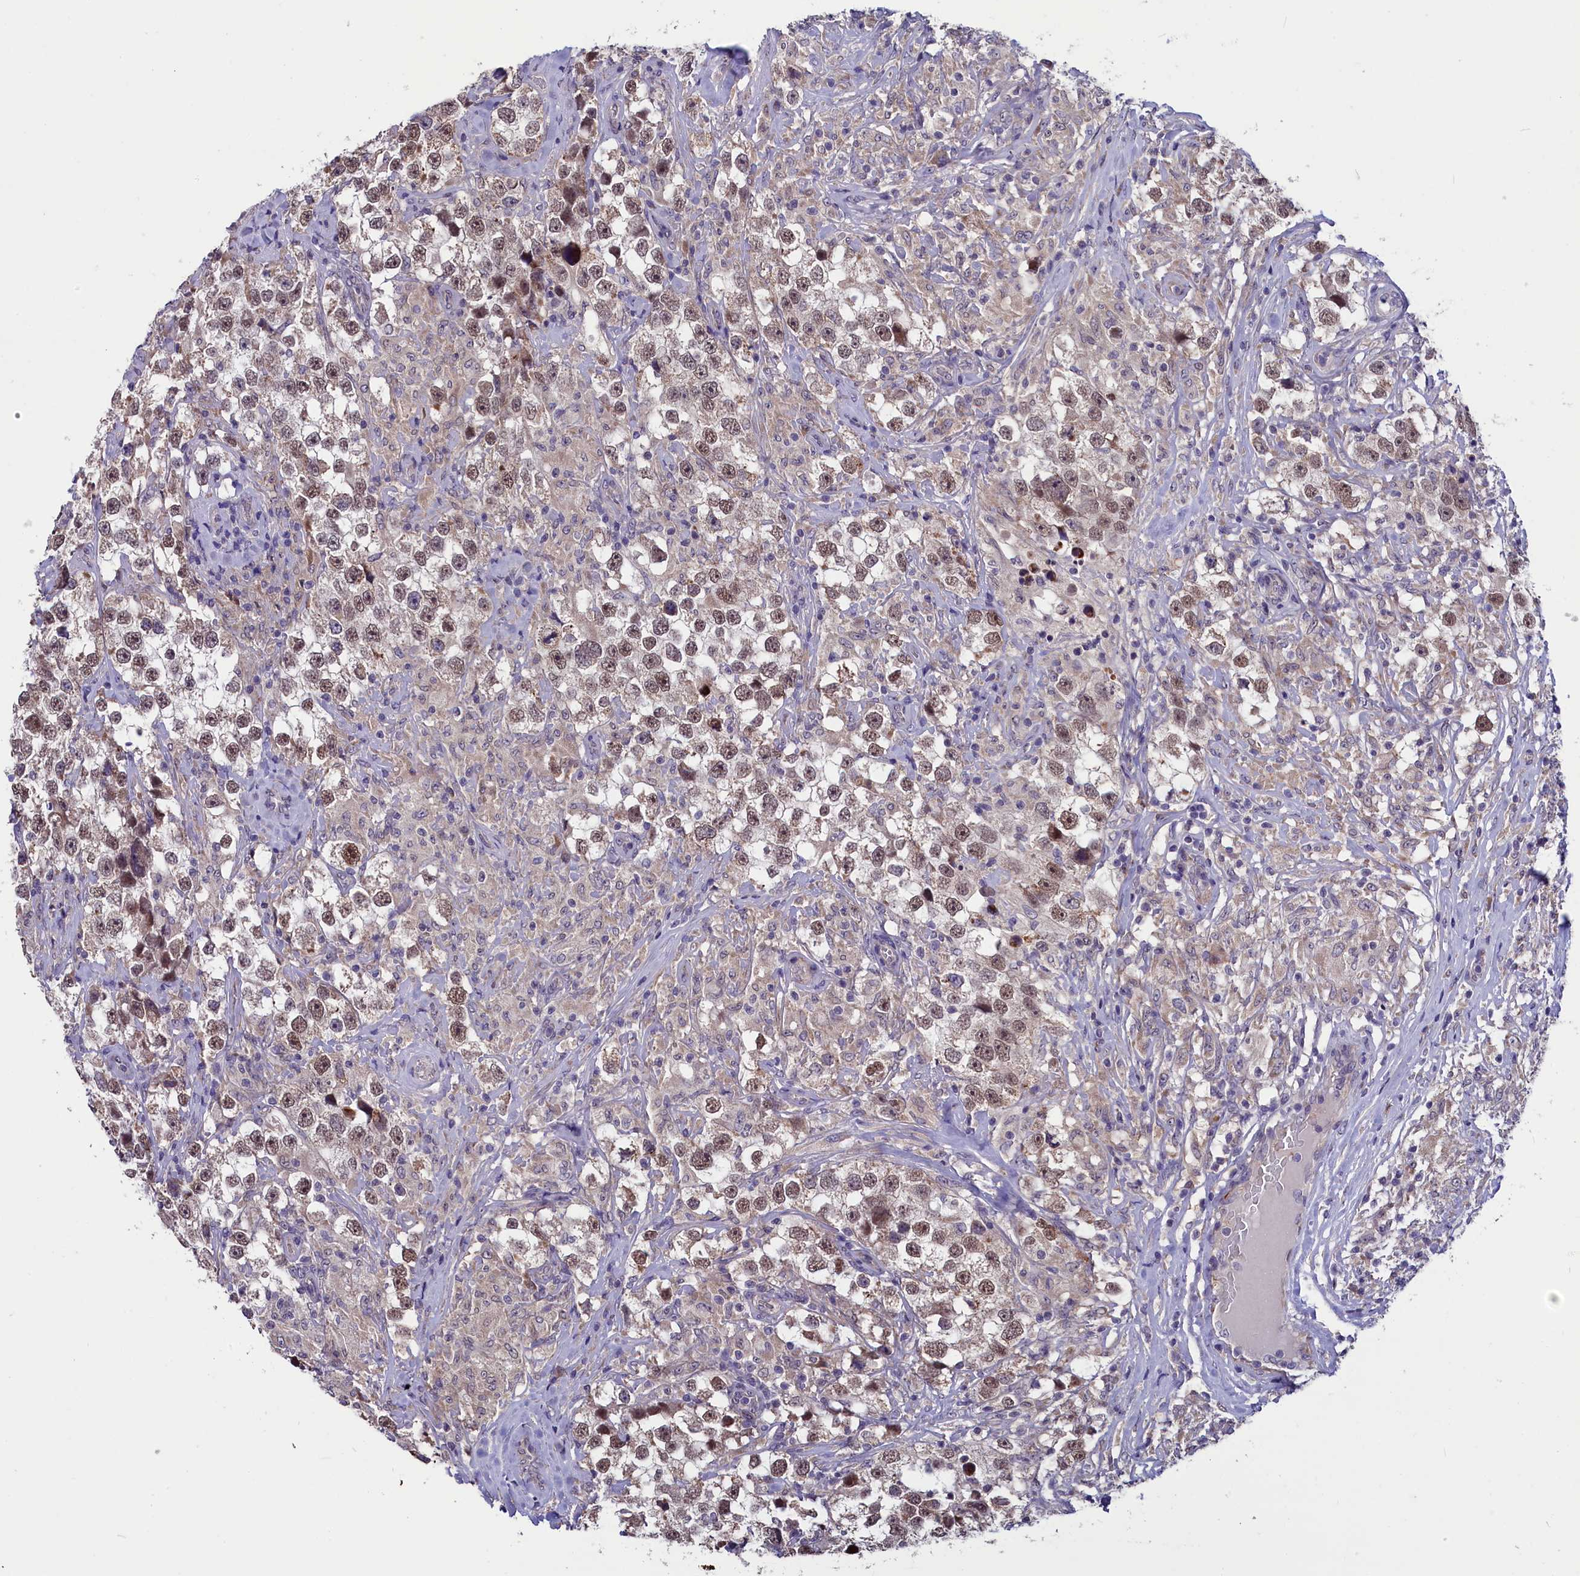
{"staining": {"intensity": "weak", "quantity": ">75%", "location": "nuclear"}, "tissue": "testis cancer", "cell_type": "Tumor cells", "image_type": "cancer", "snomed": [{"axis": "morphology", "description": "Seminoma, NOS"}, {"axis": "topography", "description": "Testis"}], "caption": "This is an image of immunohistochemistry staining of testis seminoma, which shows weak positivity in the nuclear of tumor cells.", "gene": "SLC39A6", "patient": {"sex": "male", "age": 46}}